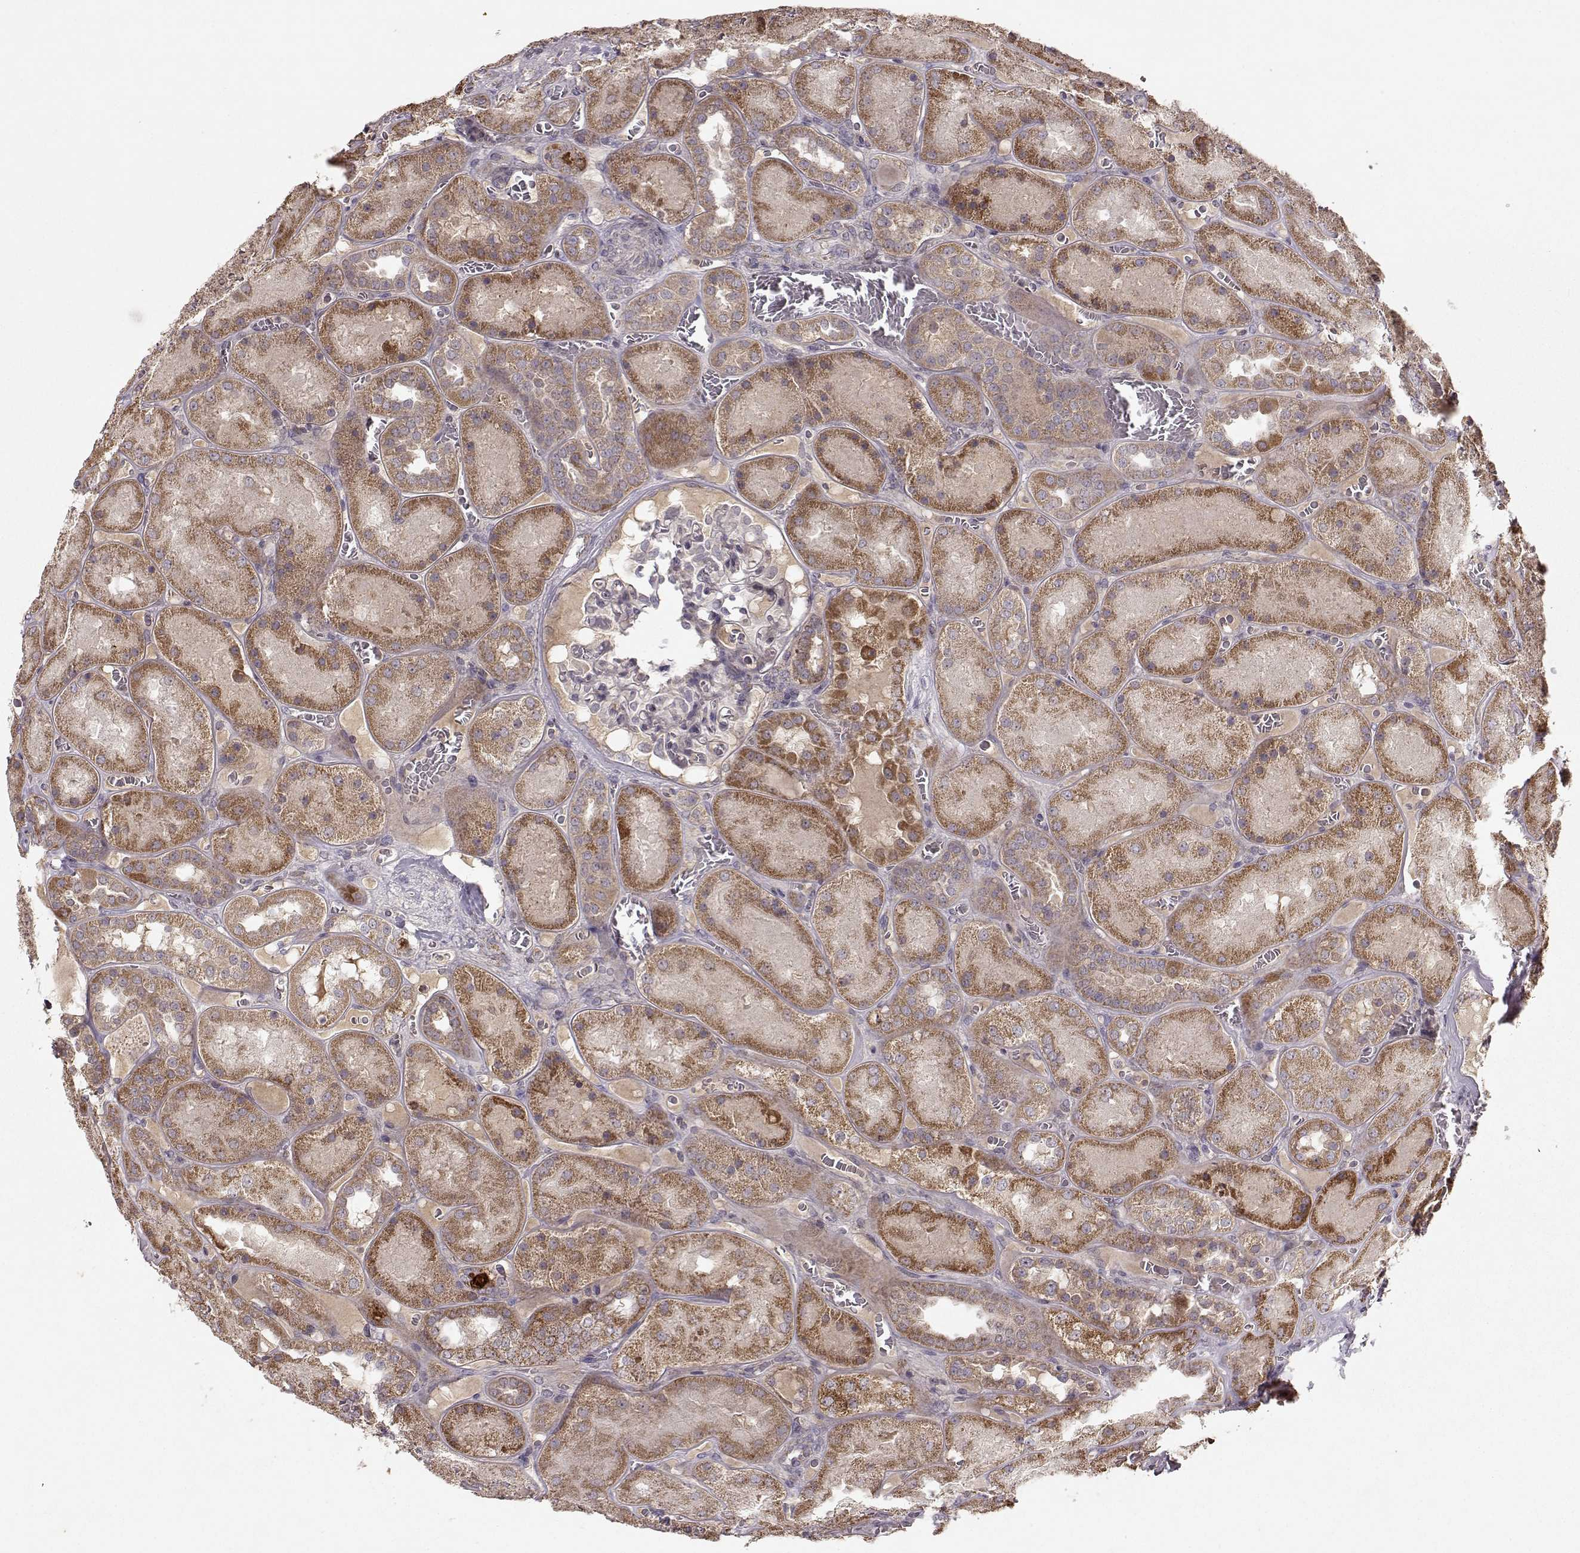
{"staining": {"intensity": "moderate", "quantity": "<25%", "location": "cytoplasmic/membranous"}, "tissue": "kidney", "cell_type": "Cells in glomeruli", "image_type": "normal", "snomed": [{"axis": "morphology", "description": "Normal tissue, NOS"}, {"axis": "topography", "description": "Kidney"}], "caption": "A low amount of moderate cytoplasmic/membranous expression is appreciated in approximately <25% of cells in glomeruli in unremarkable kidney.", "gene": "CMTM3", "patient": {"sex": "male", "age": 73}}